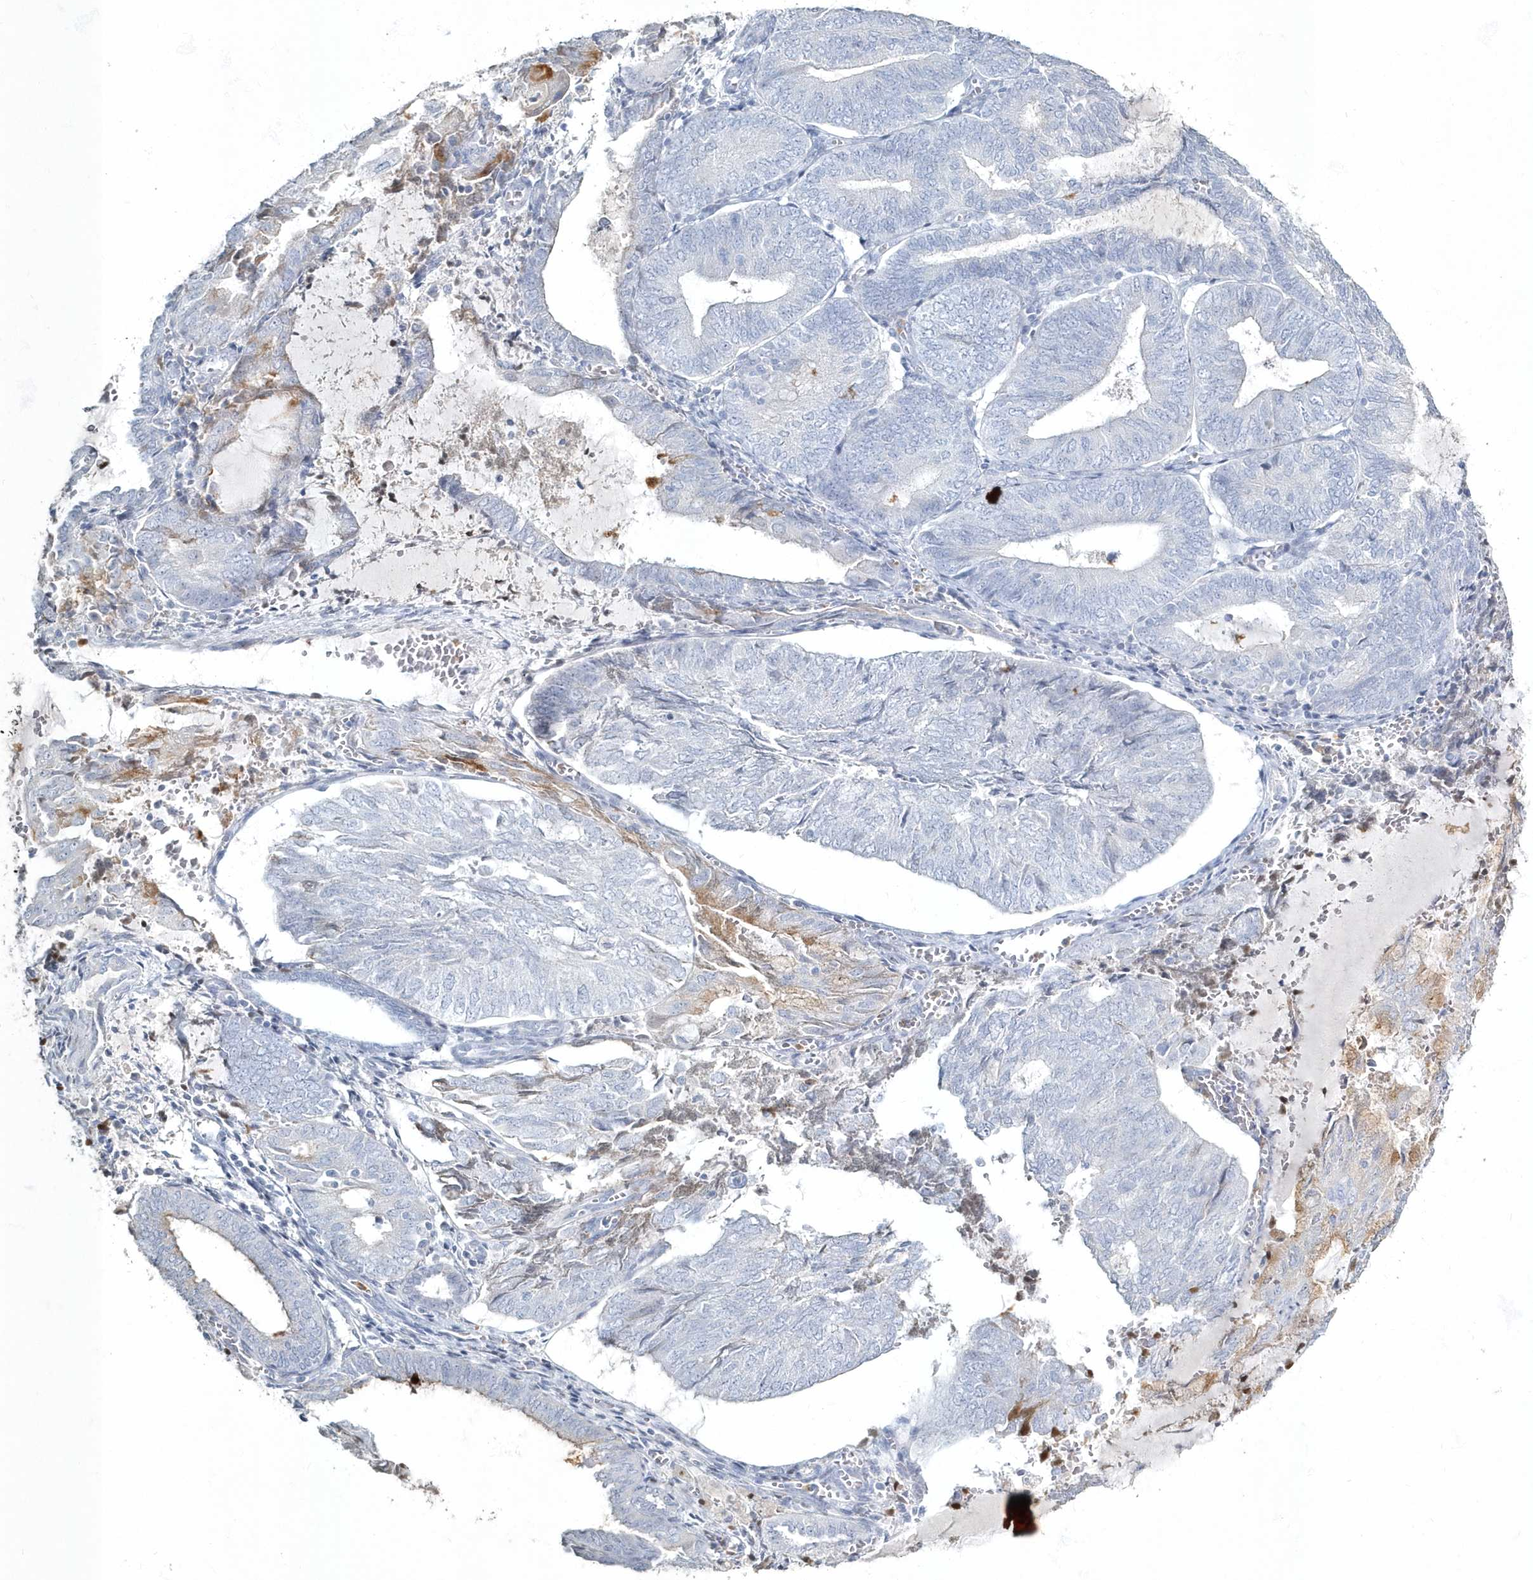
{"staining": {"intensity": "moderate", "quantity": "<25%", "location": "cytoplasmic/membranous"}, "tissue": "endometrial cancer", "cell_type": "Tumor cells", "image_type": "cancer", "snomed": [{"axis": "morphology", "description": "Adenocarcinoma, NOS"}, {"axis": "topography", "description": "Endometrium"}], "caption": "Protein expression analysis of endometrial cancer (adenocarcinoma) shows moderate cytoplasmic/membranous staining in approximately <25% of tumor cells.", "gene": "MYOT", "patient": {"sex": "female", "age": 81}}